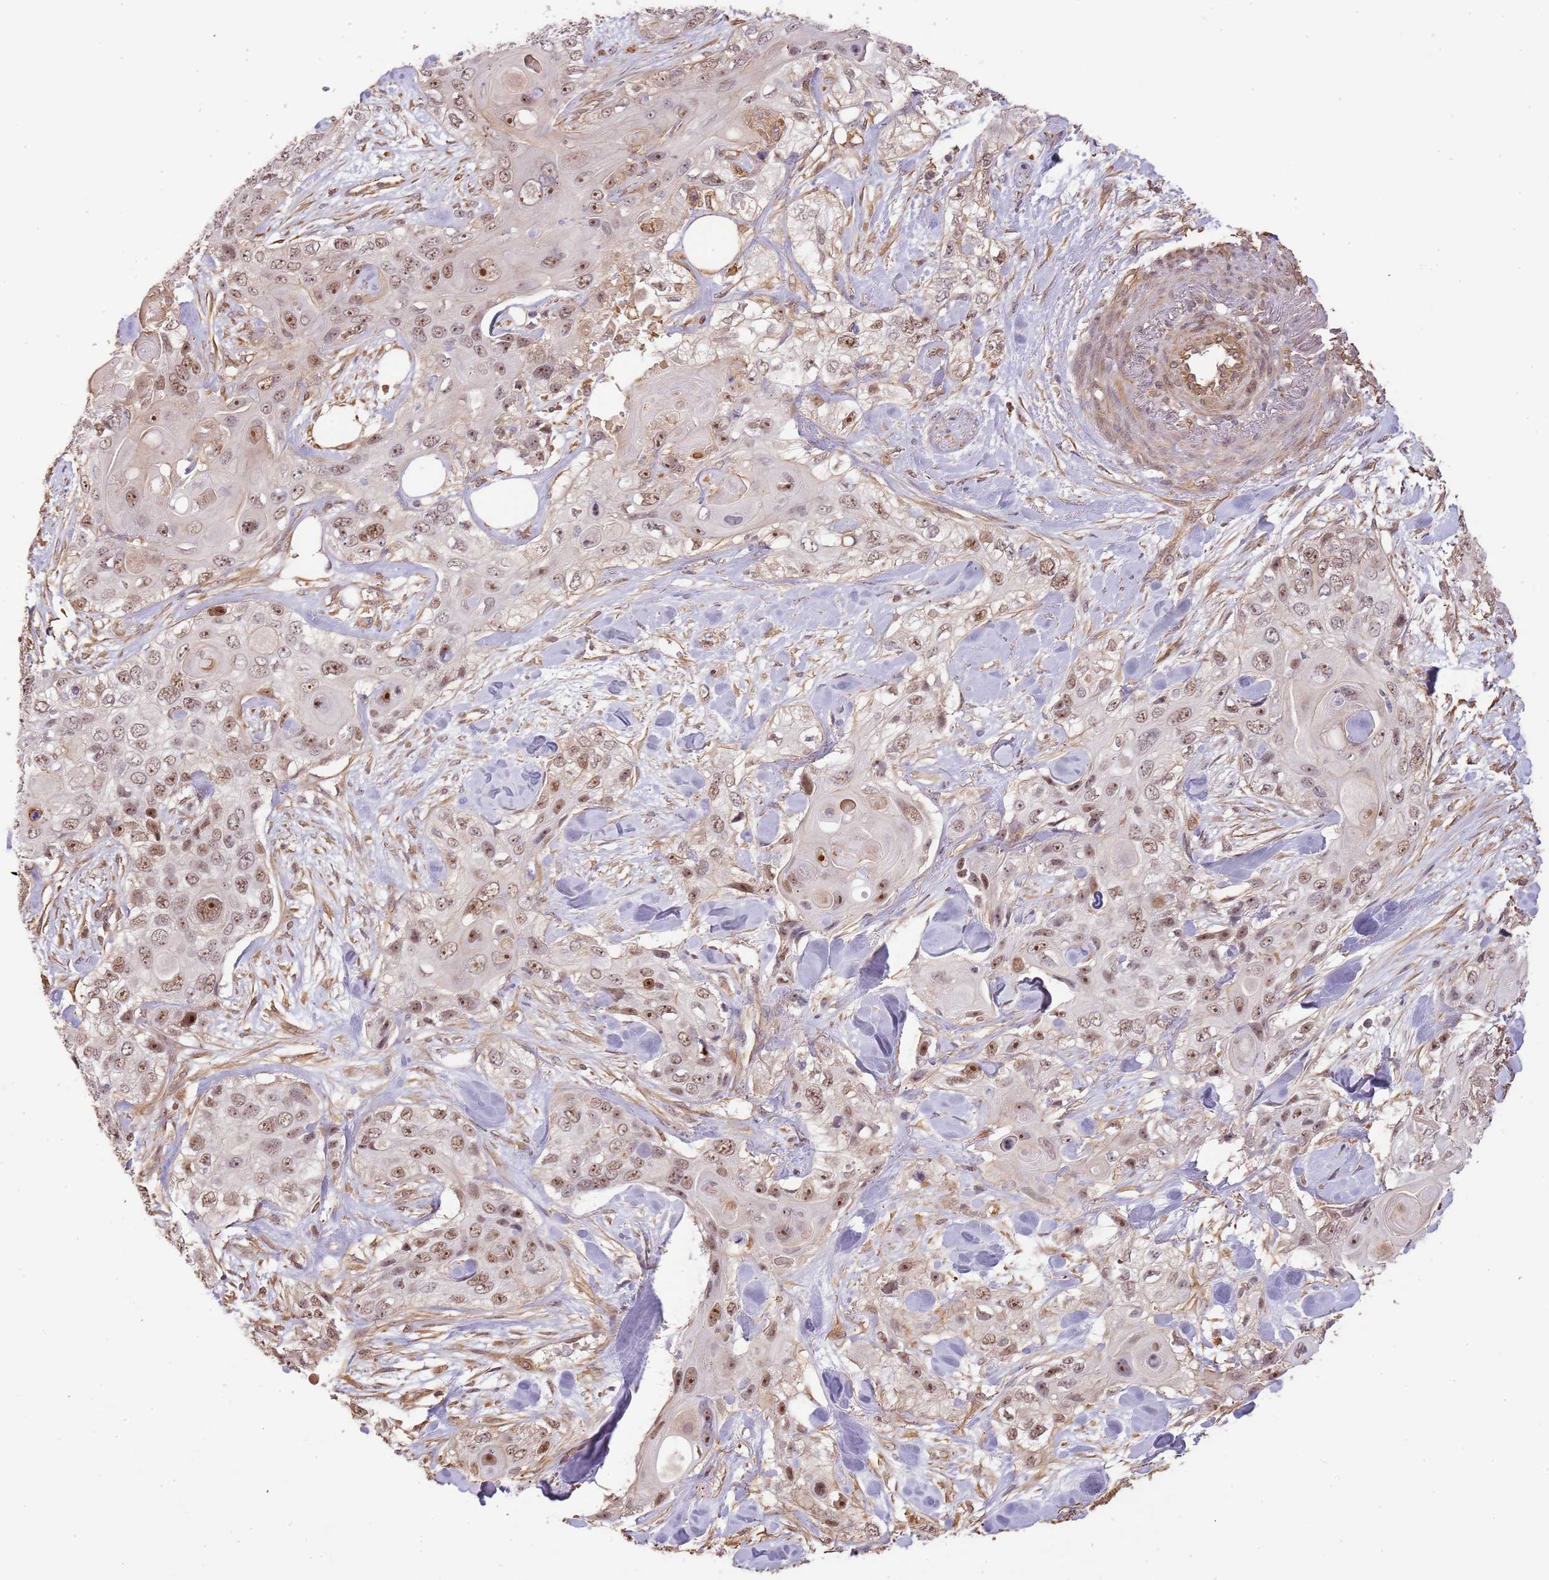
{"staining": {"intensity": "moderate", "quantity": ">75%", "location": "nuclear"}, "tissue": "skin cancer", "cell_type": "Tumor cells", "image_type": "cancer", "snomed": [{"axis": "morphology", "description": "Normal tissue, NOS"}, {"axis": "morphology", "description": "Squamous cell carcinoma, NOS"}, {"axis": "topography", "description": "Skin"}], "caption": "Immunohistochemistry (IHC) staining of skin squamous cell carcinoma, which reveals medium levels of moderate nuclear positivity in approximately >75% of tumor cells indicating moderate nuclear protein expression. The staining was performed using DAB (brown) for protein detection and nuclei were counterstained in hematoxylin (blue).", "gene": "SURF2", "patient": {"sex": "male", "age": 72}}